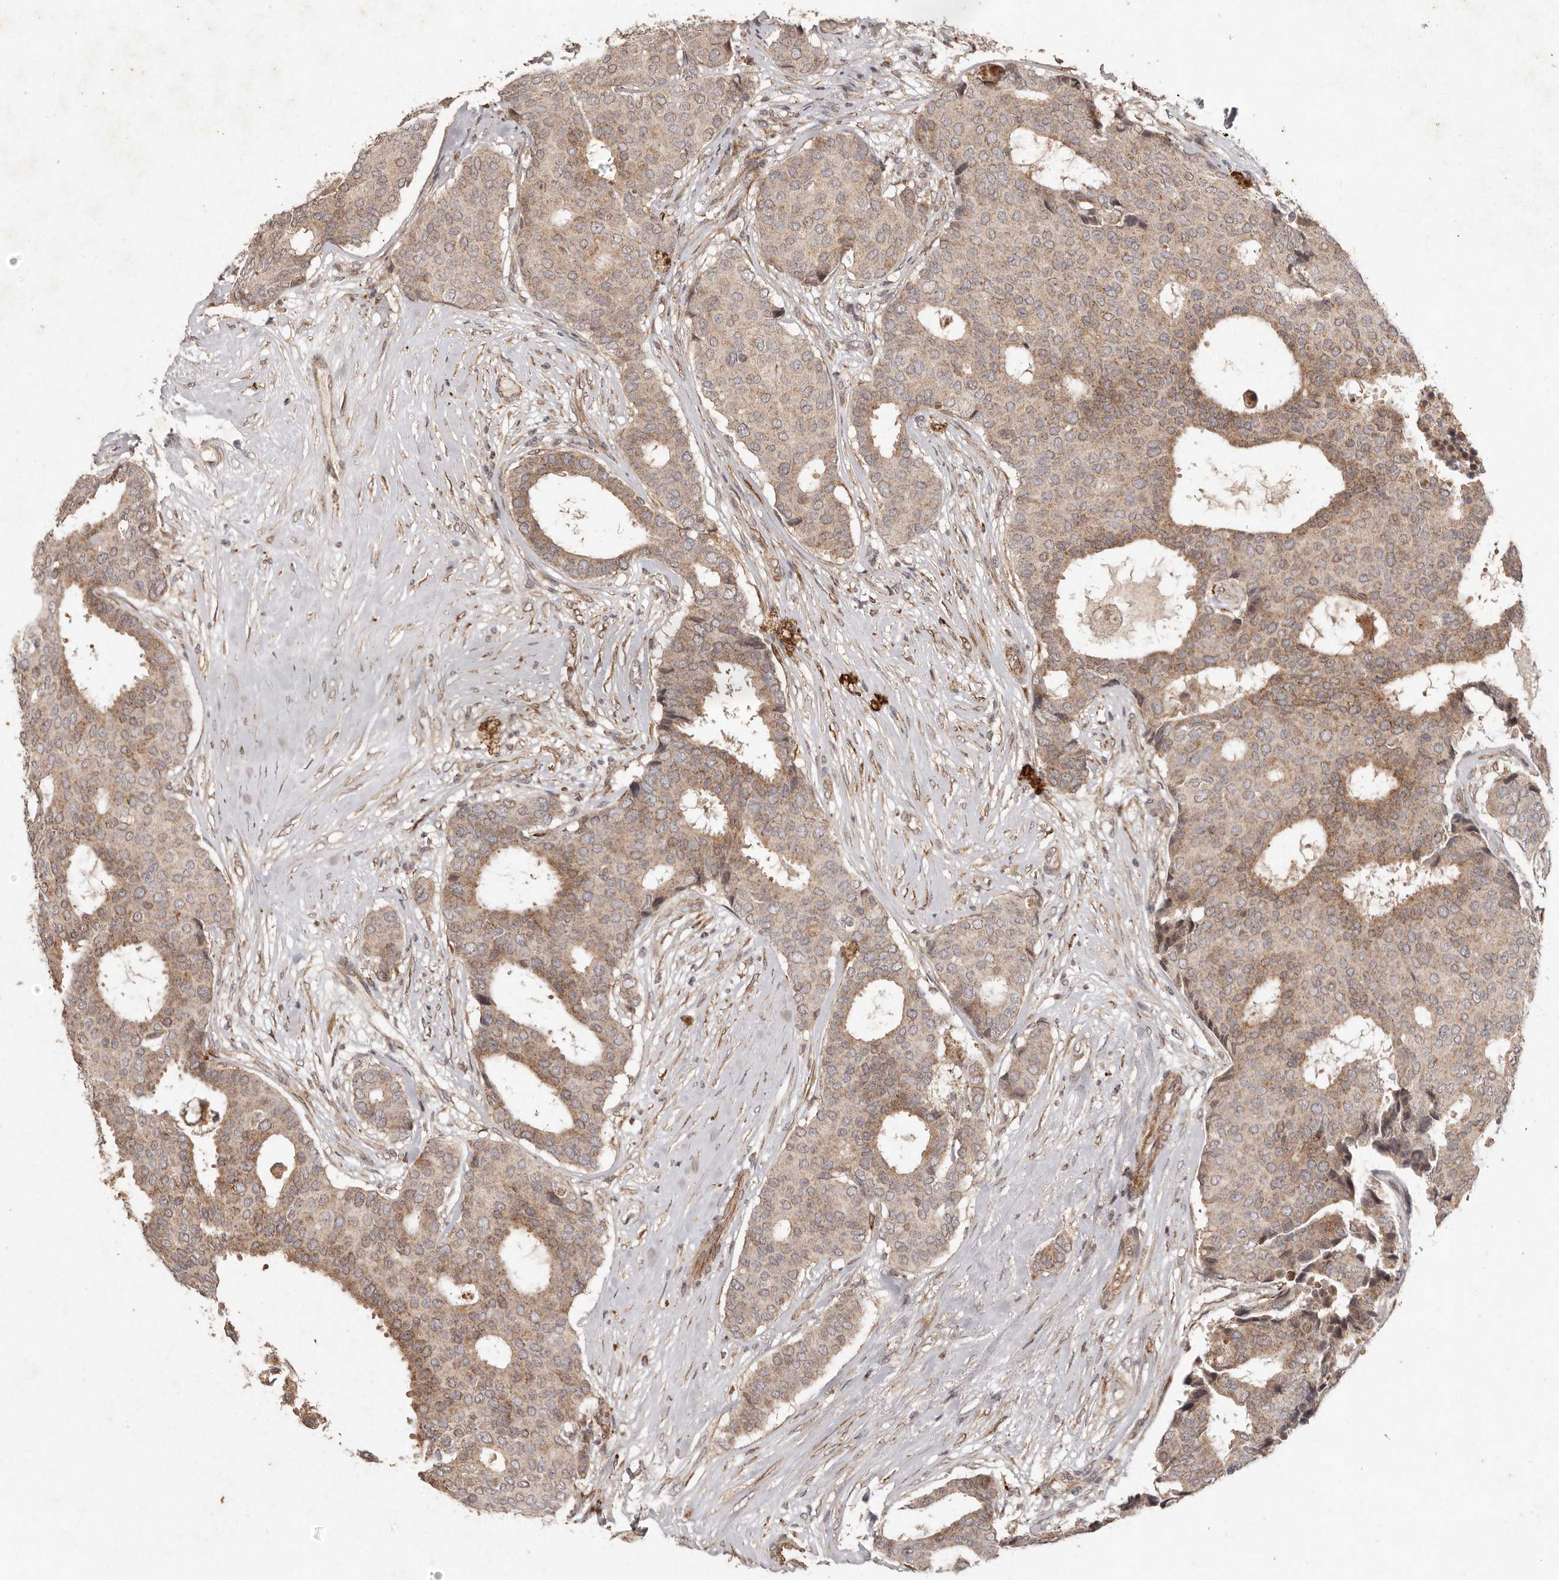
{"staining": {"intensity": "moderate", "quantity": ">75%", "location": "cytoplasmic/membranous"}, "tissue": "breast cancer", "cell_type": "Tumor cells", "image_type": "cancer", "snomed": [{"axis": "morphology", "description": "Duct carcinoma"}, {"axis": "topography", "description": "Breast"}], "caption": "A micrograph showing moderate cytoplasmic/membranous positivity in about >75% of tumor cells in breast cancer (invasive ductal carcinoma), as visualized by brown immunohistochemical staining.", "gene": "PLOD2", "patient": {"sex": "female", "age": 75}}